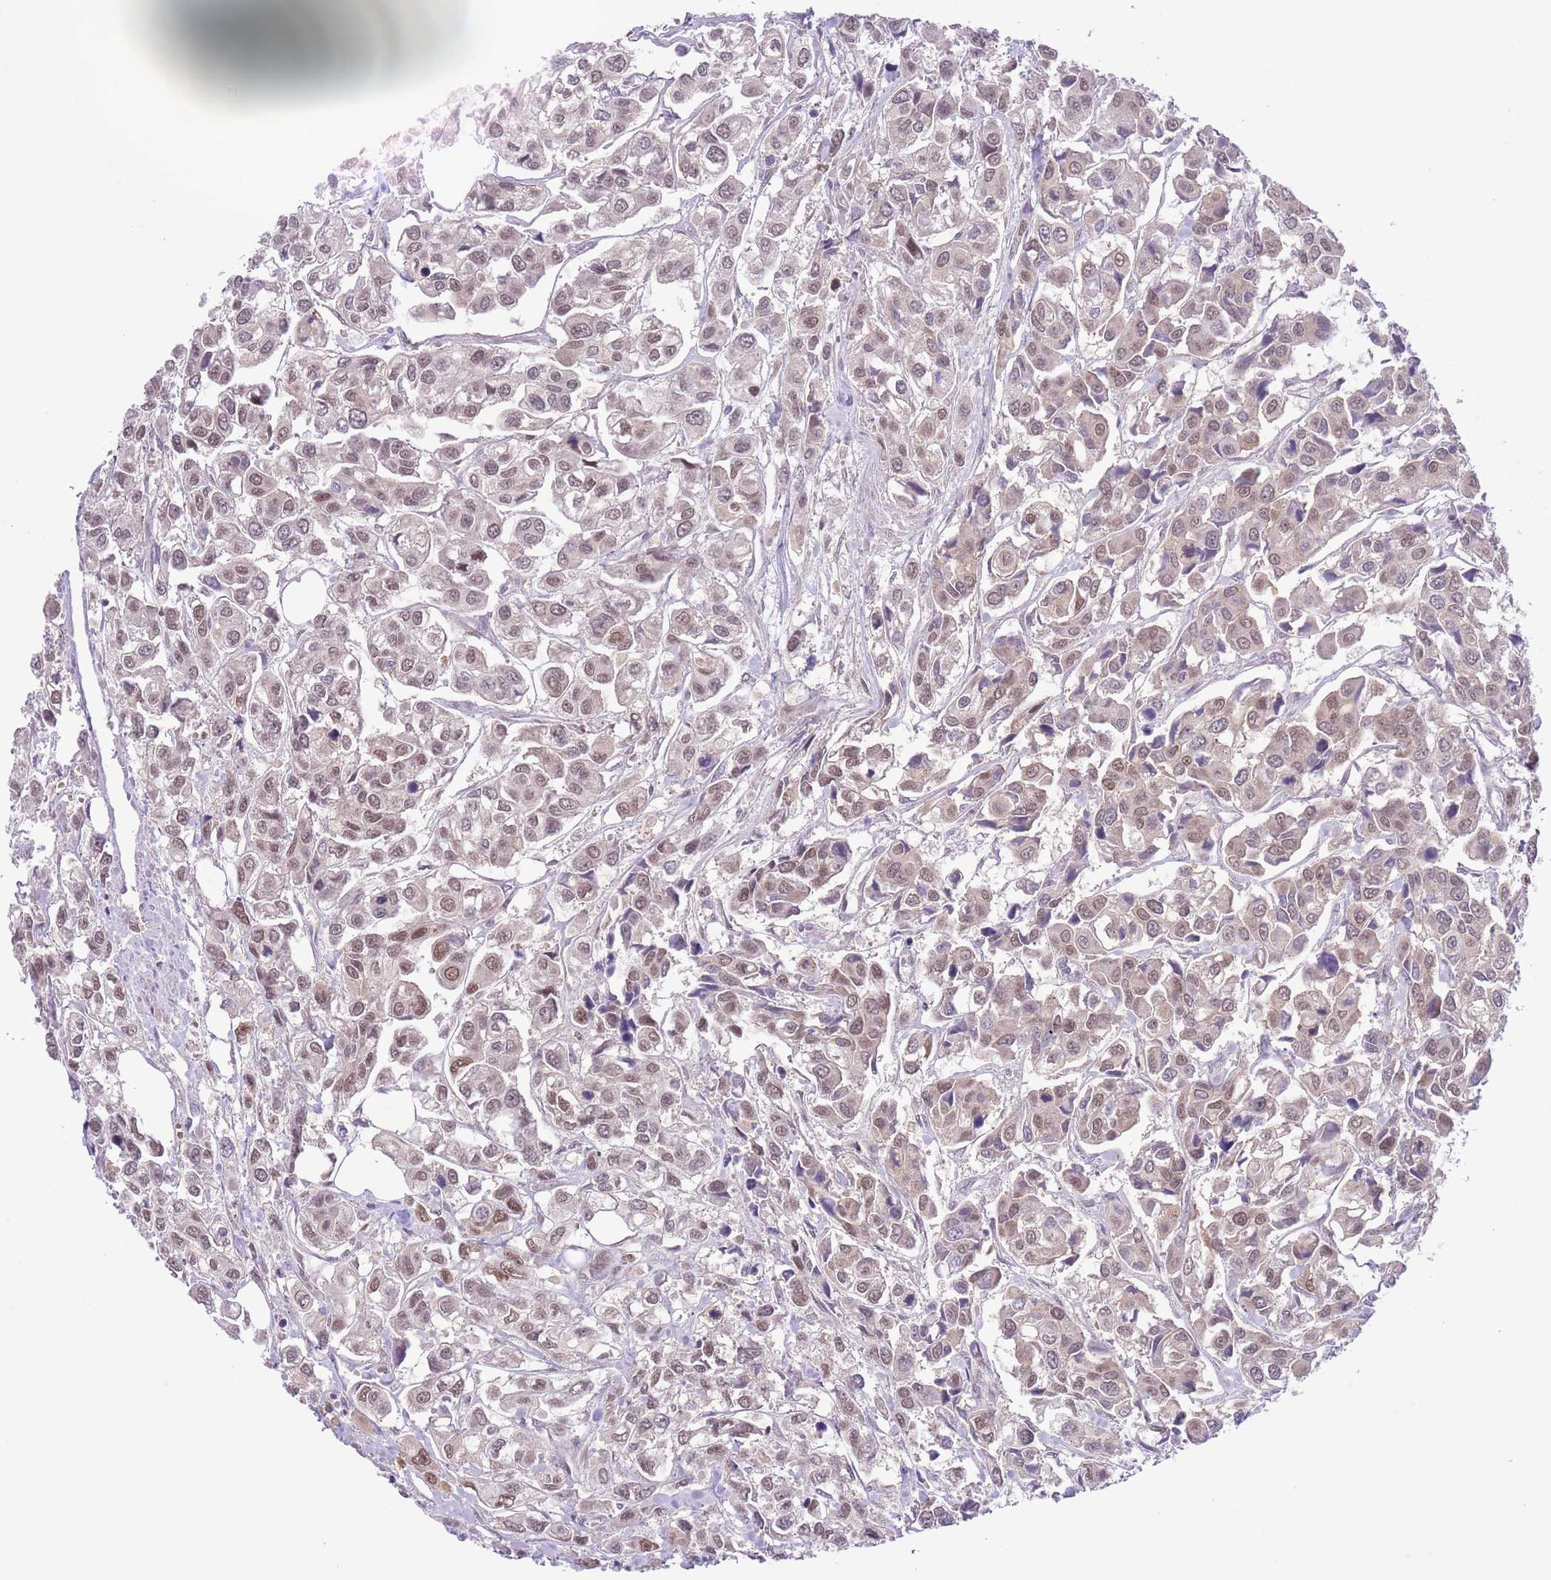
{"staining": {"intensity": "moderate", "quantity": ">75%", "location": "cytoplasmic/membranous,nuclear"}, "tissue": "urothelial cancer", "cell_type": "Tumor cells", "image_type": "cancer", "snomed": [{"axis": "morphology", "description": "Urothelial carcinoma, High grade"}, {"axis": "topography", "description": "Urinary bladder"}], "caption": "Protein analysis of urothelial cancer tissue shows moderate cytoplasmic/membranous and nuclear staining in about >75% of tumor cells. (Brightfield microscopy of DAB IHC at high magnification).", "gene": "GALK2", "patient": {"sex": "male", "age": 67}}